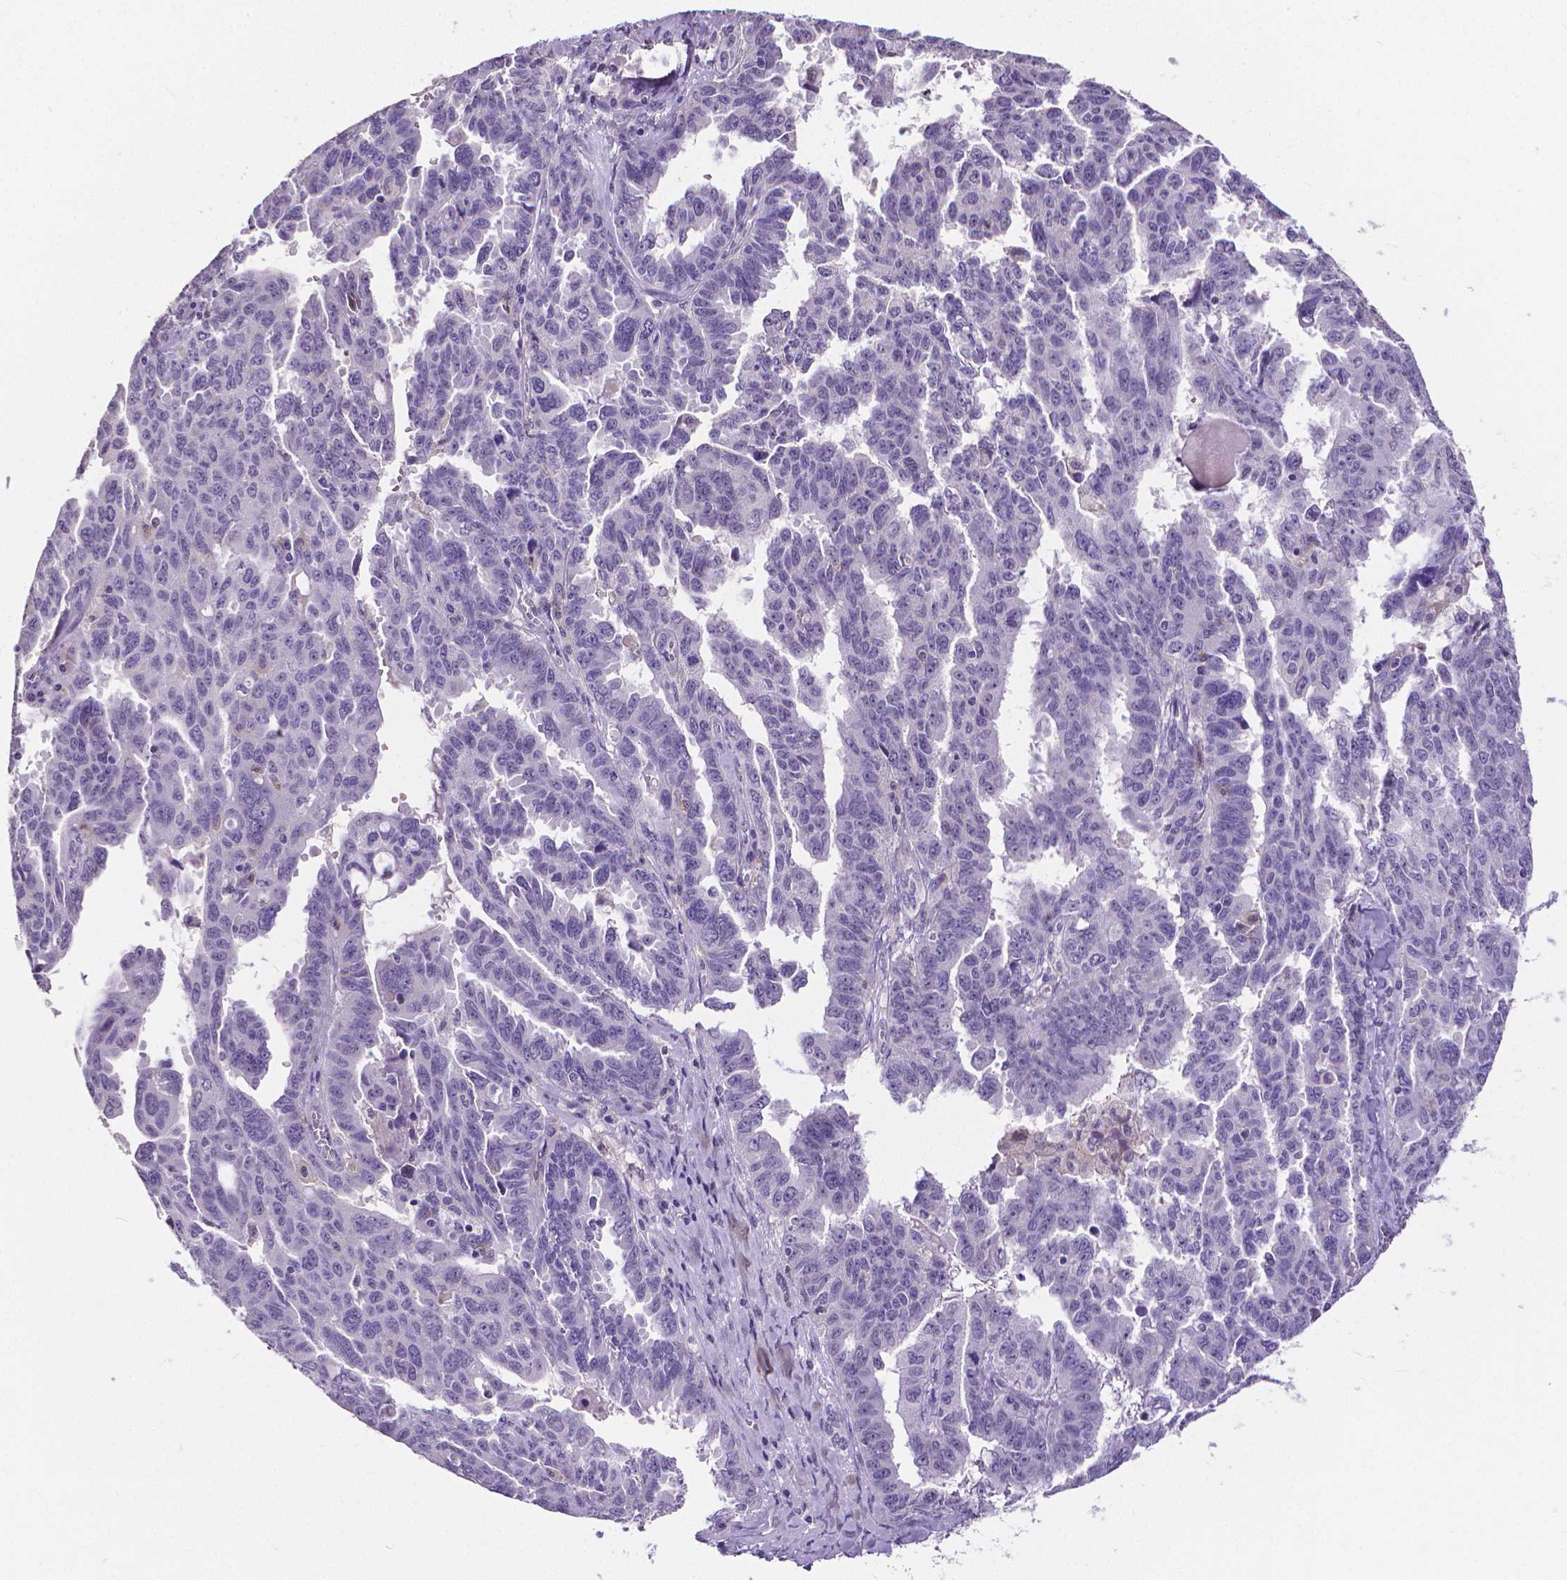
{"staining": {"intensity": "negative", "quantity": "none", "location": "none"}, "tissue": "ovarian cancer", "cell_type": "Tumor cells", "image_type": "cancer", "snomed": [{"axis": "morphology", "description": "Adenocarcinoma, NOS"}, {"axis": "morphology", "description": "Carcinoma, endometroid"}, {"axis": "topography", "description": "Ovary"}], "caption": "This is a histopathology image of immunohistochemistry (IHC) staining of ovarian endometroid carcinoma, which shows no staining in tumor cells.", "gene": "CD4", "patient": {"sex": "female", "age": 72}}